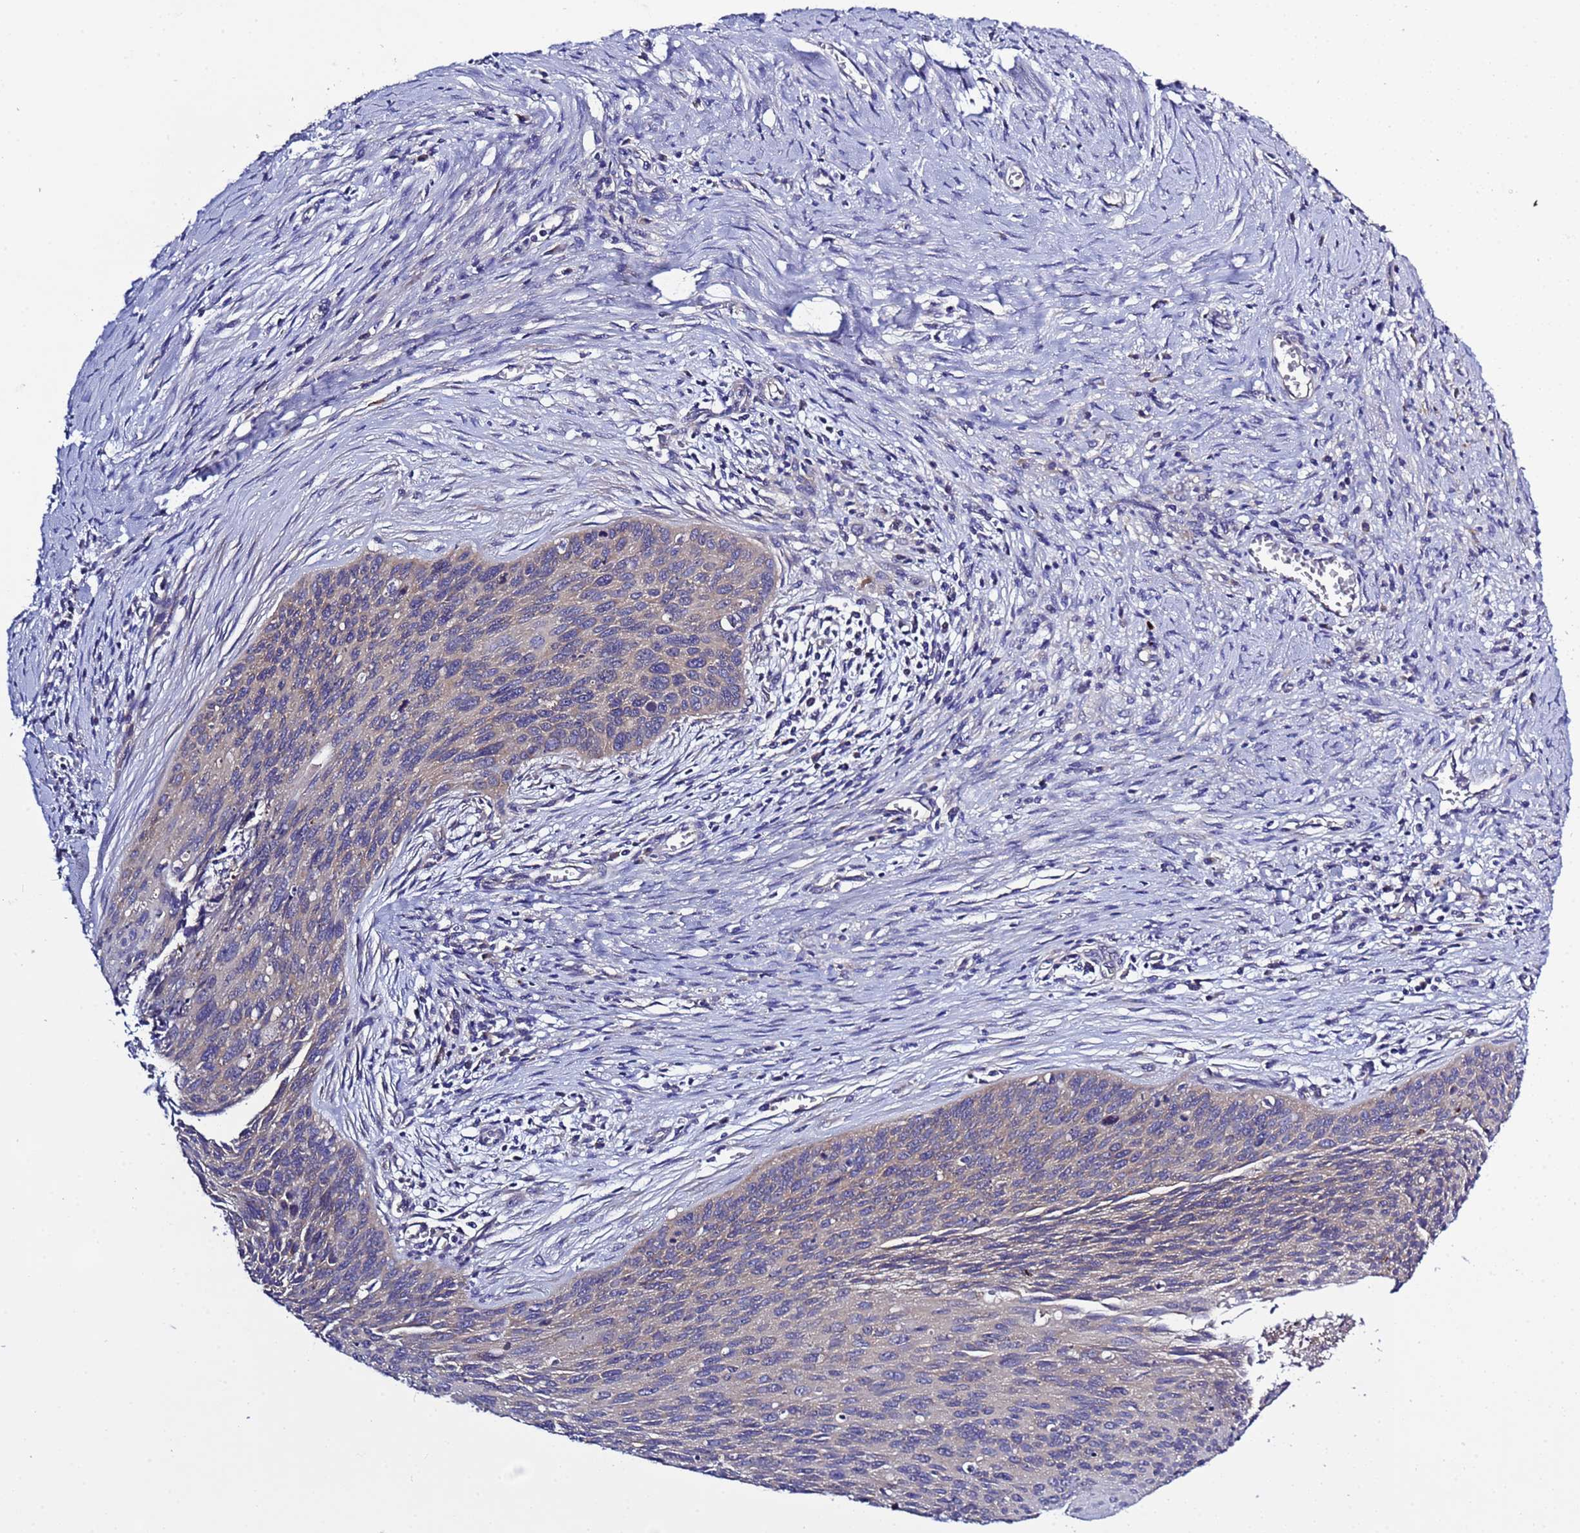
{"staining": {"intensity": "negative", "quantity": "none", "location": "none"}, "tissue": "cervical cancer", "cell_type": "Tumor cells", "image_type": "cancer", "snomed": [{"axis": "morphology", "description": "Squamous cell carcinoma, NOS"}, {"axis": "topography", "description": "Cervix"}], "caption": "Tumor cells show no significant protein expression in squamous cell carcinoma (cervical).", "gene": "RC3H2", "patient": {"sex": "female", "age": 55}}